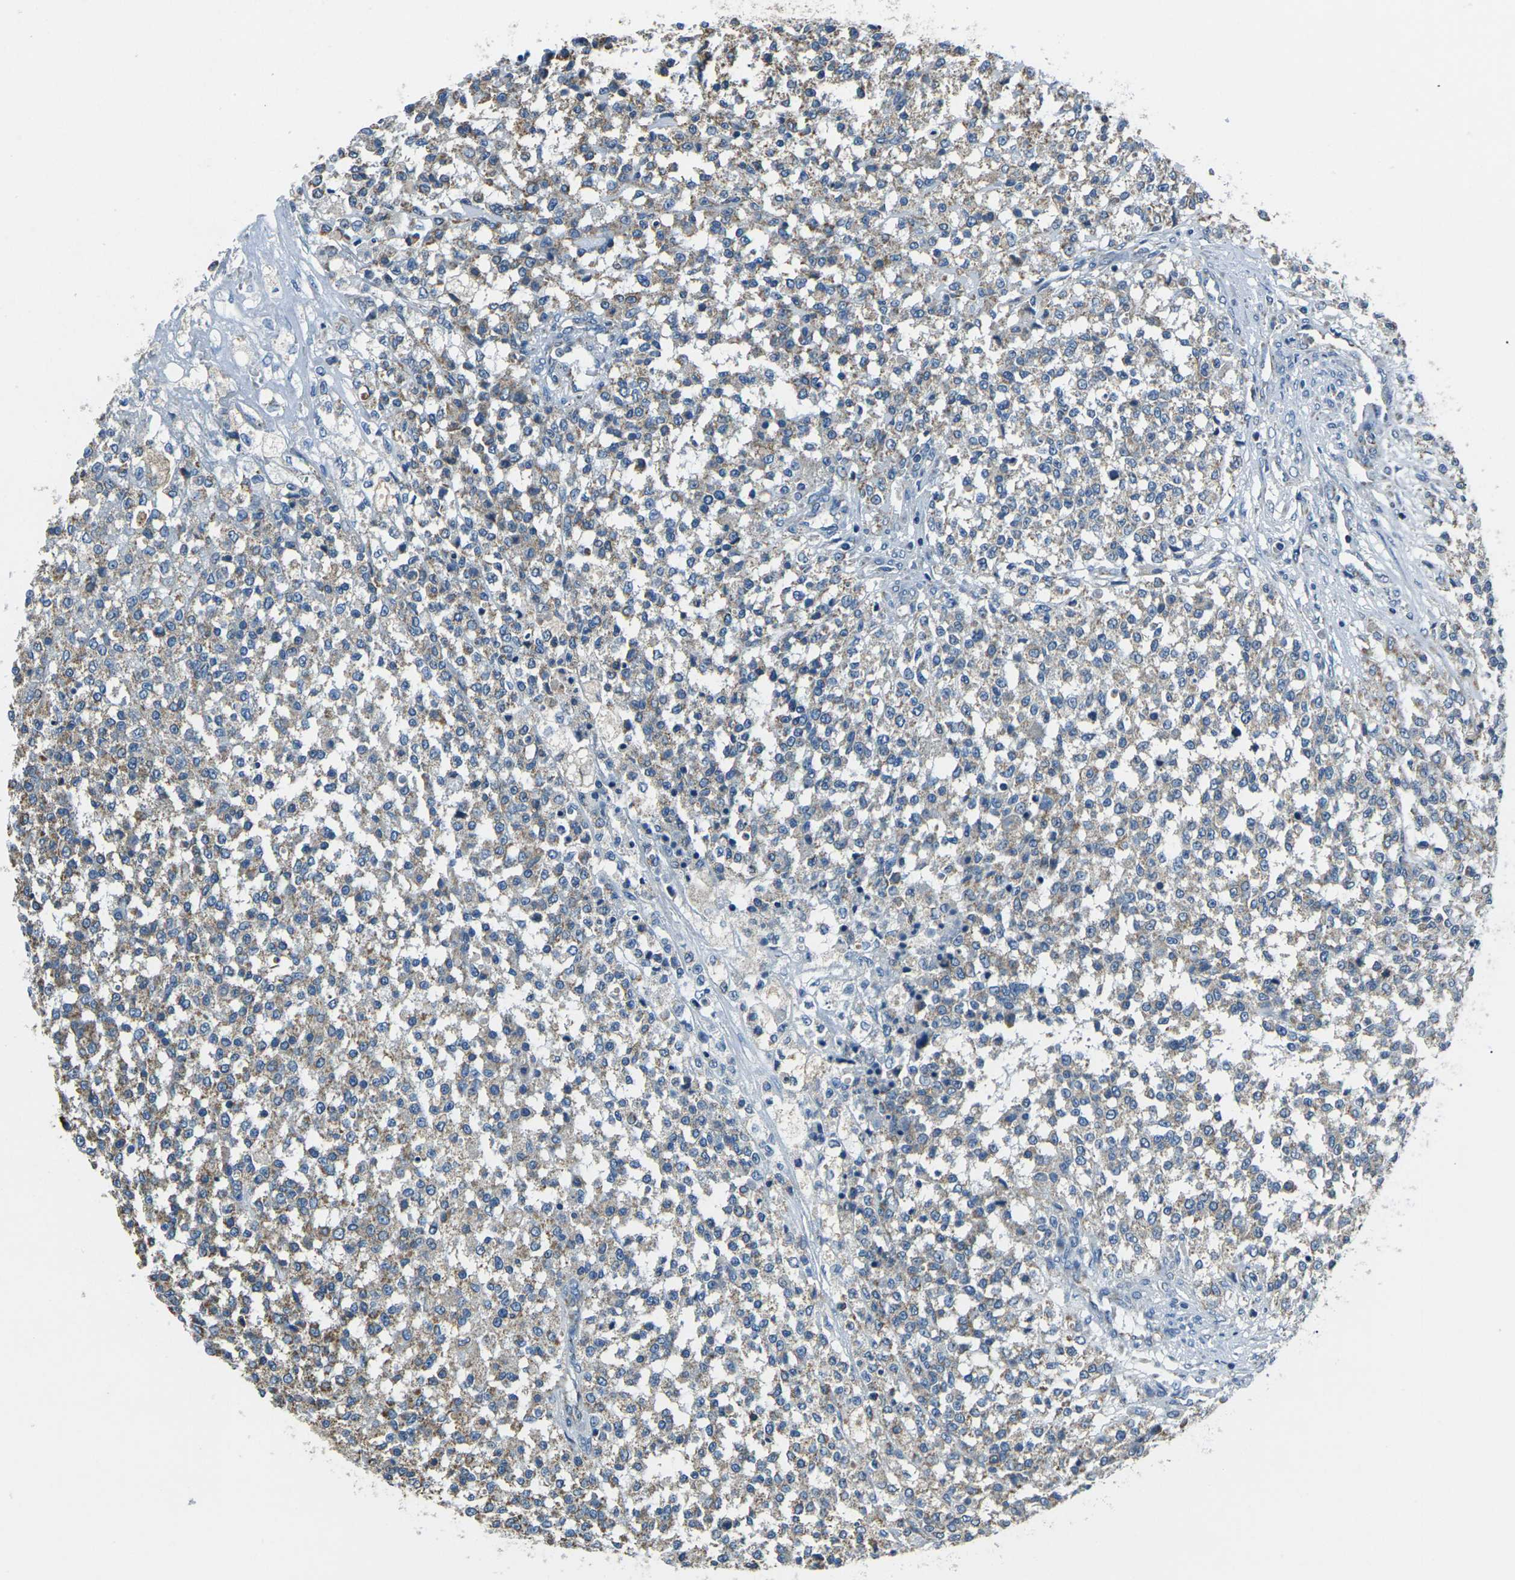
{"staining": {"intensity": "weak", "quantity": ">75%", "location": "cytoplasmic/membranous"}, "tissue": "testis cancer", "cell_type": "Tumor cells", "image_type": "cancer", "snomed": [{"axis": "morphology", "description": "Seminoma, NOS"}, {"axis": "topography", "description": "Testis"}], "caption": "Protein expression by immunohistochemistry (IHC) displays weak cytoplasmic/membranous positivity in approximately >75% of tumor cells in testis cancer (seminoma).", "gene": "IRF3", "patient": {"sex": "male", "age": 59}}